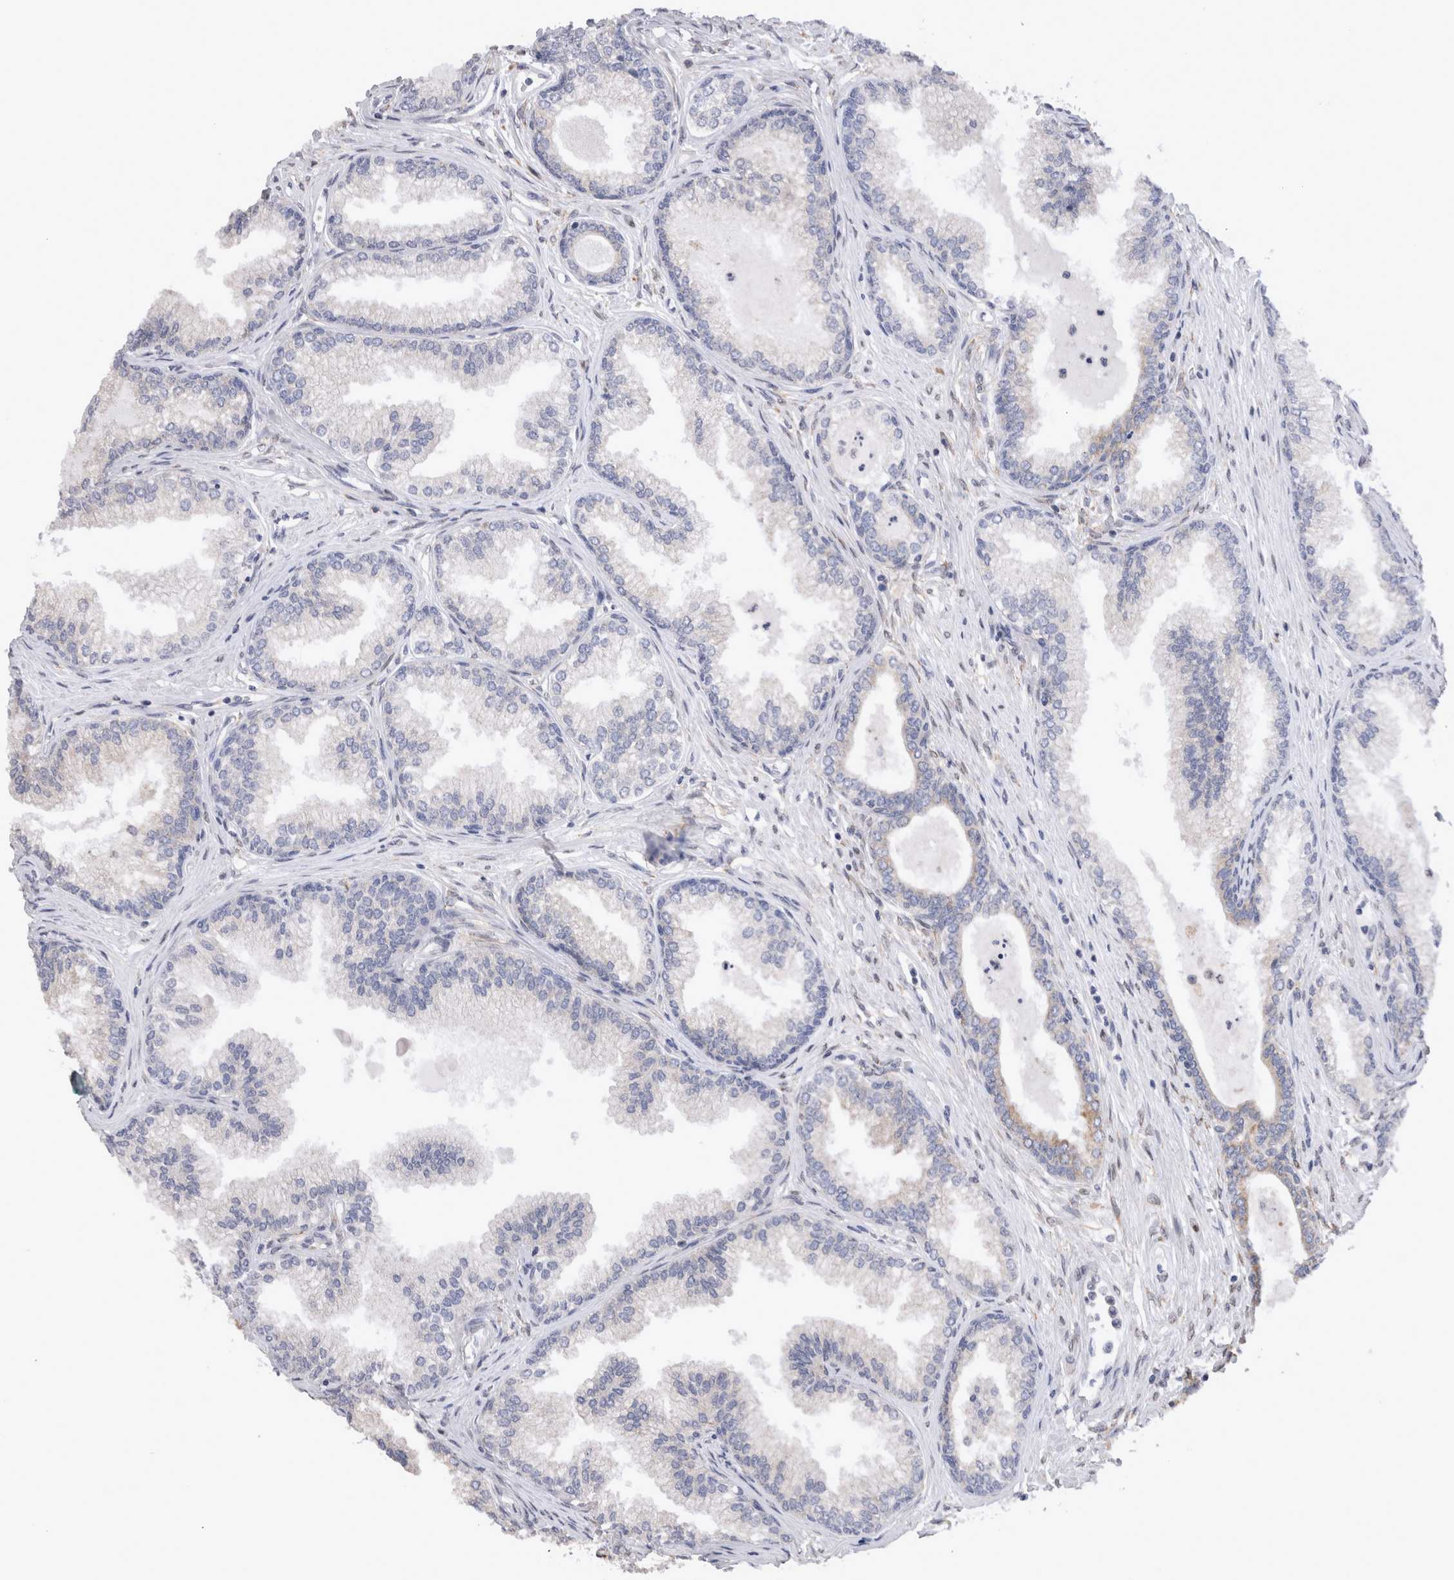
{"staining": {"intensity": "moderate", "quantity": "<25%", "location": "cytoplasmic/membranous"}, "tissue": "prostate cancer", "cell_type": "Tumor cells", "image_type": "cancer", "snomed": [{"axis": "morphology", "description": "Adenocarcinoma, High grade"}, {"axis": "topography", "description": "Prostate"}], "caption": "Brown immunohistochemical staining in human prostate adenocarcinoma (high-grade) reveals moderate cytoplasmic/membranous positivity in about <25% of tumor cells.", "gene": "VCPIP1", "patient": {"sex": "male", "age": 70}}